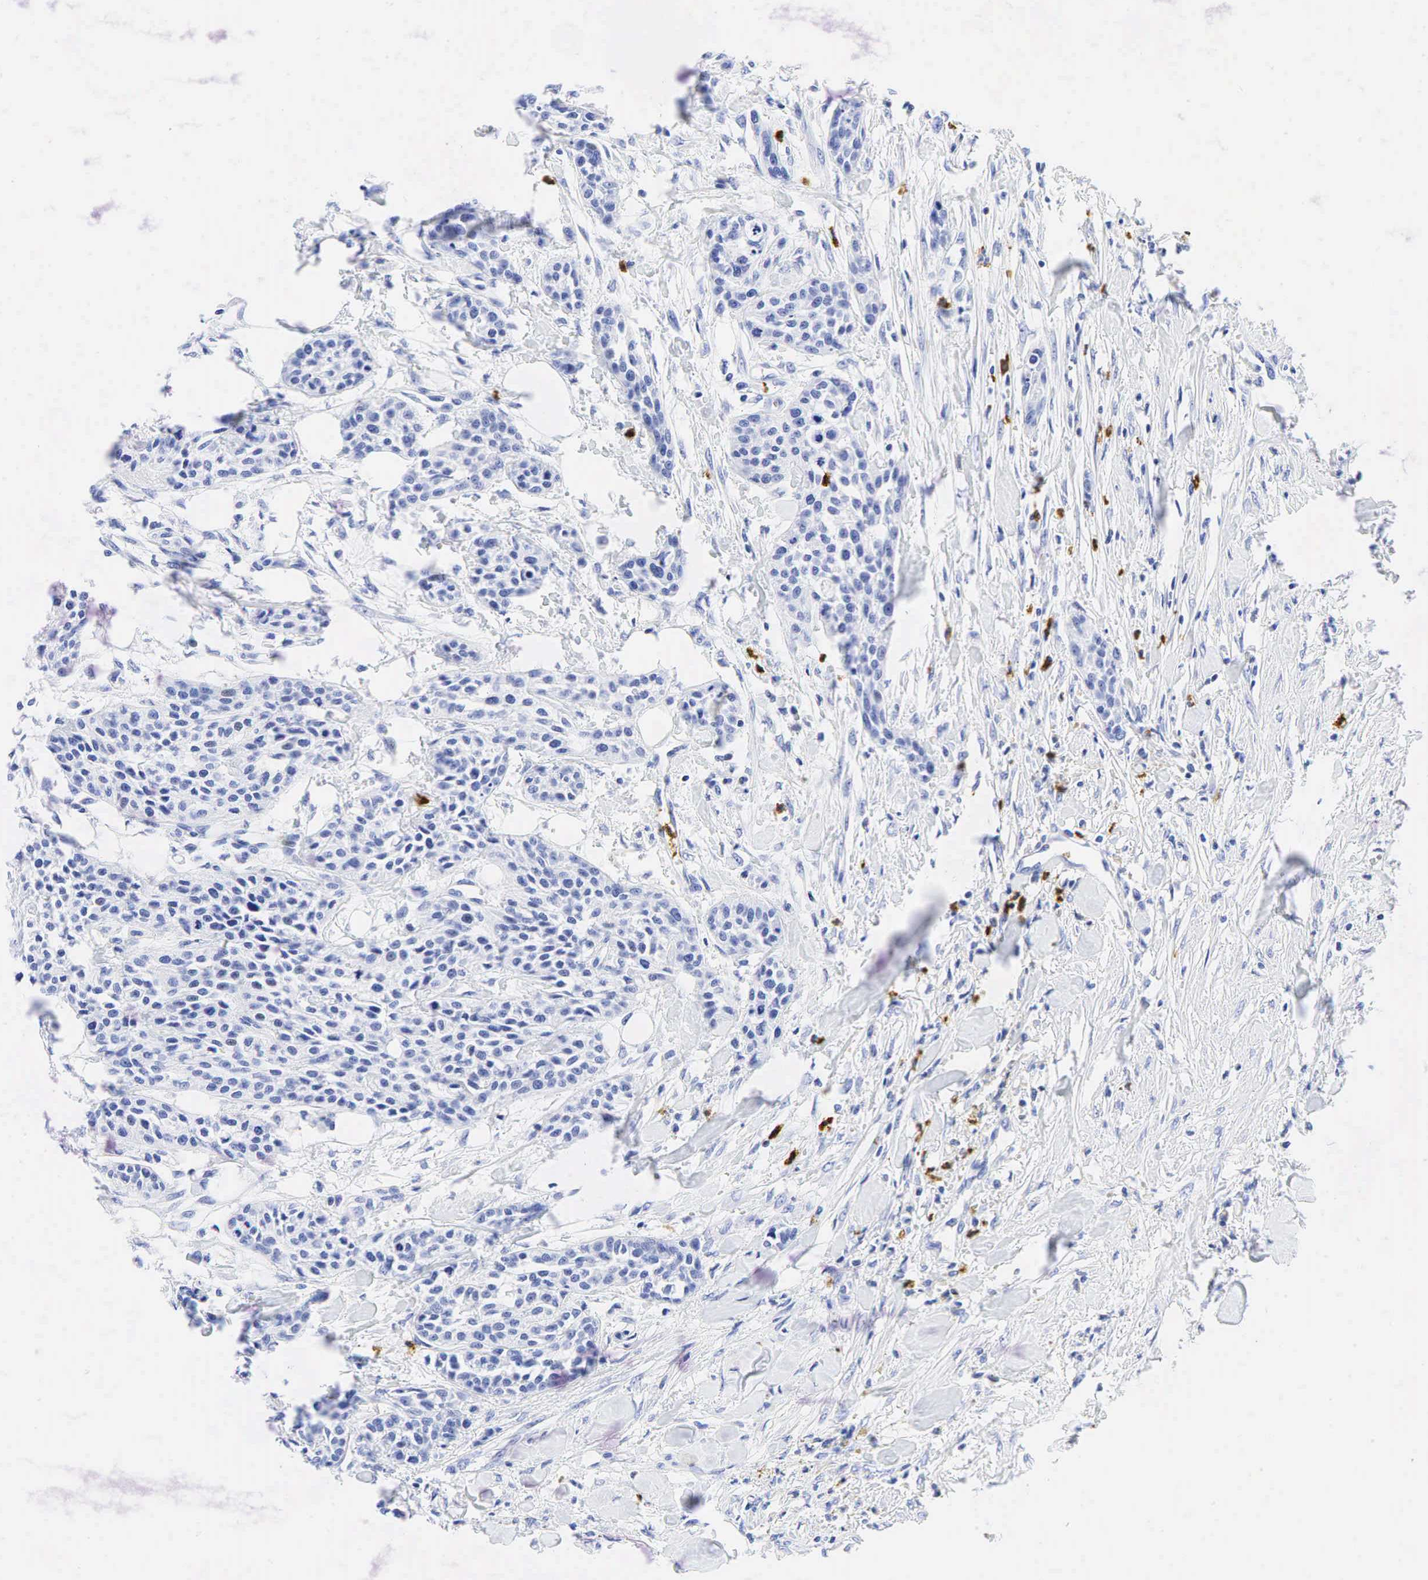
{"staining": {"intensity": "weak", "quantity": "<25%", "location": "nuclear"}, "tissue": "urothelial cancer", "cell_type": "Tumor cells", "image_type": "cancer", "snomed": [{"axis": "morphology", "description": "Urothelial carcinoma, High grade"}, {"axis": "topography", "description": "Urinary bladder"}], "caption": "DAB immunohistochemical staining of urothelial cancer shows no significant positivity in tumor cells.", "gene": "FUT4", "patient": {"sex": "male", "age": 56}}